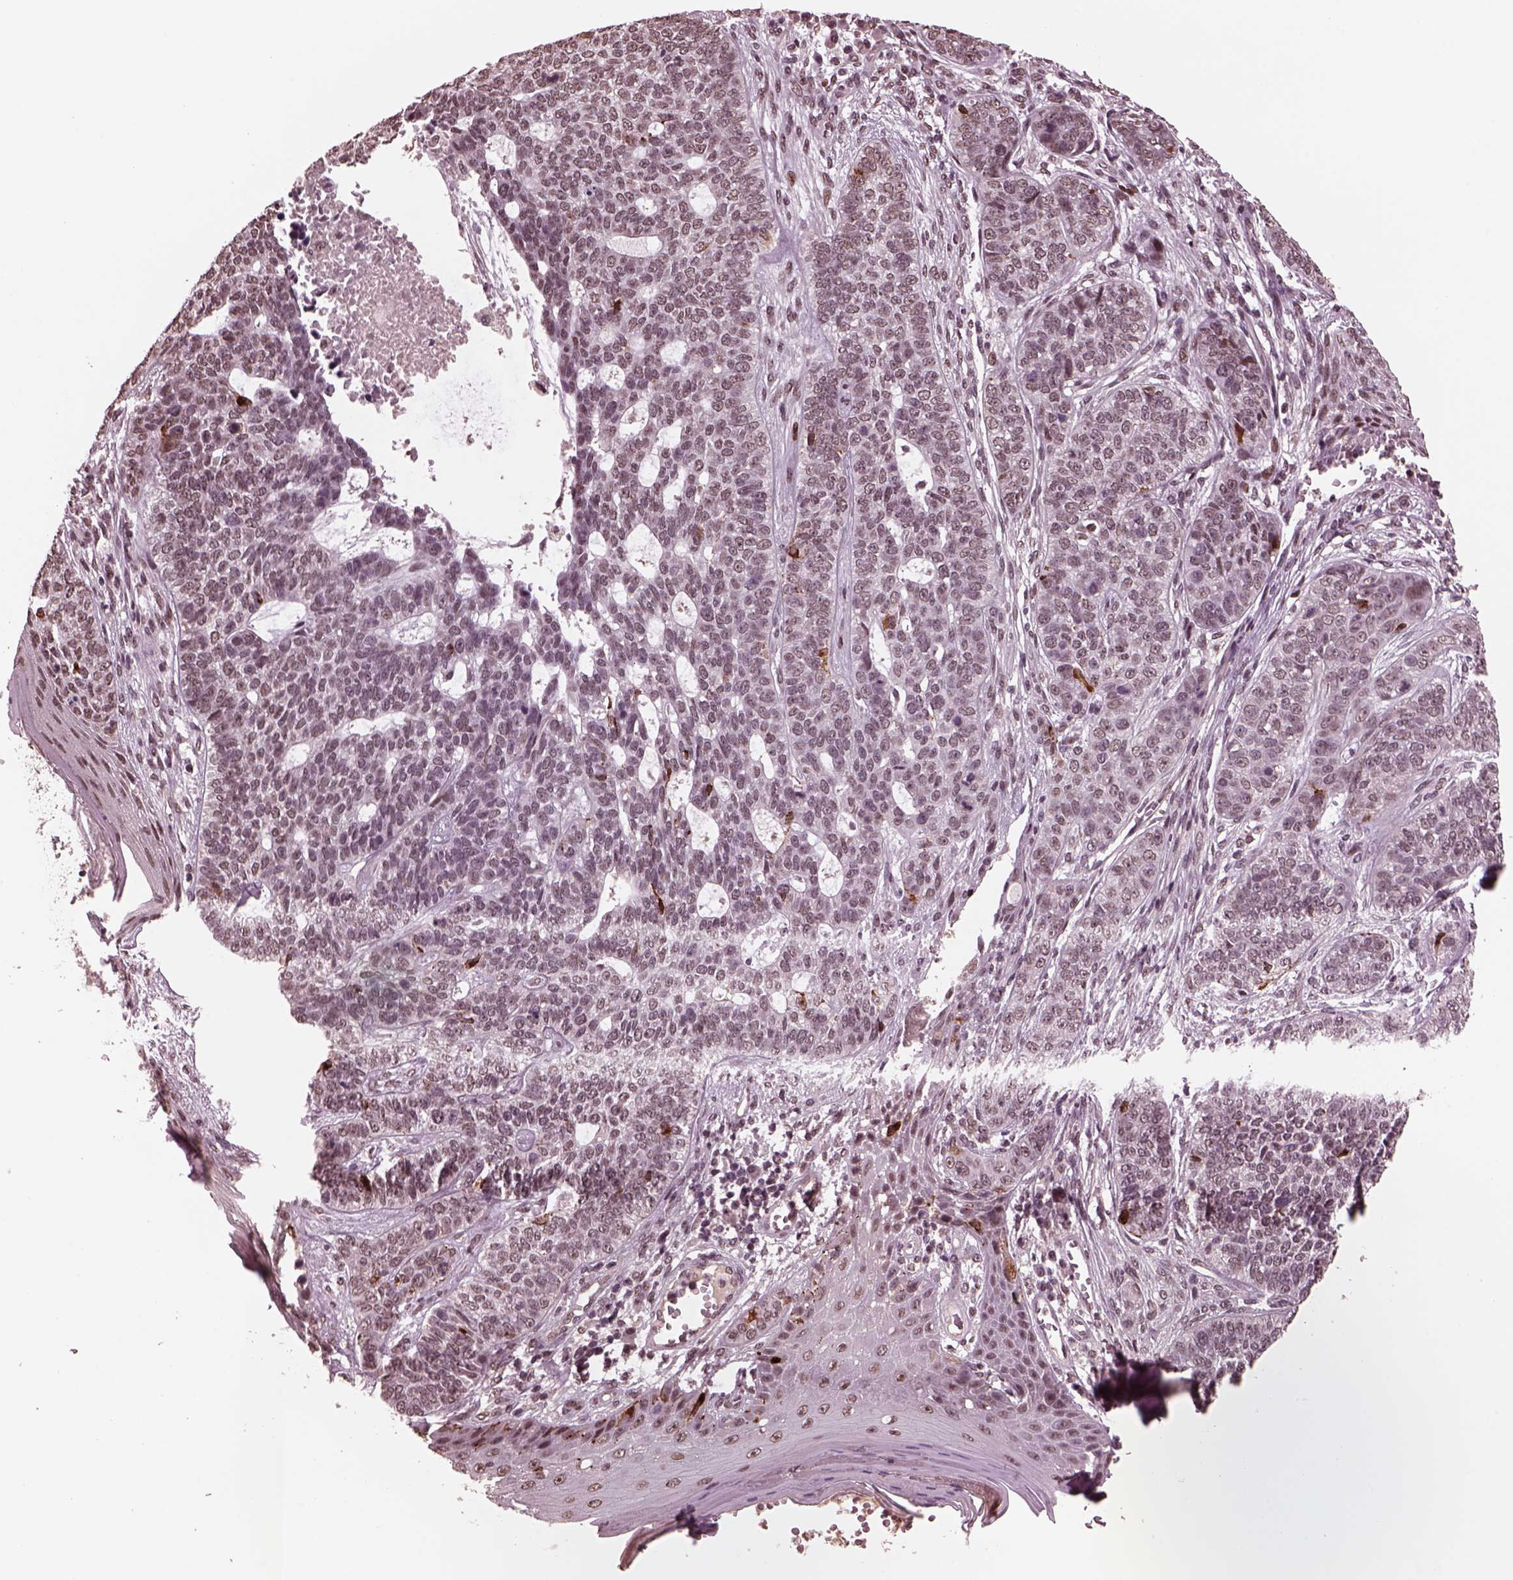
{"staining": {"intensity": "negative", "quantity": "none", "location": "none"}, "tissue": "skin cancer", "cell_type": "Tumor cells", "image_type": "cancer", "snomed": [{"axis": "morphology", "description": "Basal cell carcinoma"}, {"axis": "topography", "description": "Skin"}], "caption": "High magnification brightfield microscopy of skin basal cell carcinoma stained with DAB (3,3'-diaminobenzidine) (brown) and counterstained with hematoxylin (blue): tumor cells show no significant expression. (Stains: DAB (3,3'-diaminobenzidine) IHC with hematoxylin counter stain, Microscopy: brightfield microscopy at high magnification).", "gene": "NAP1L5", "patient": {"sex": "female", "age": 69}}